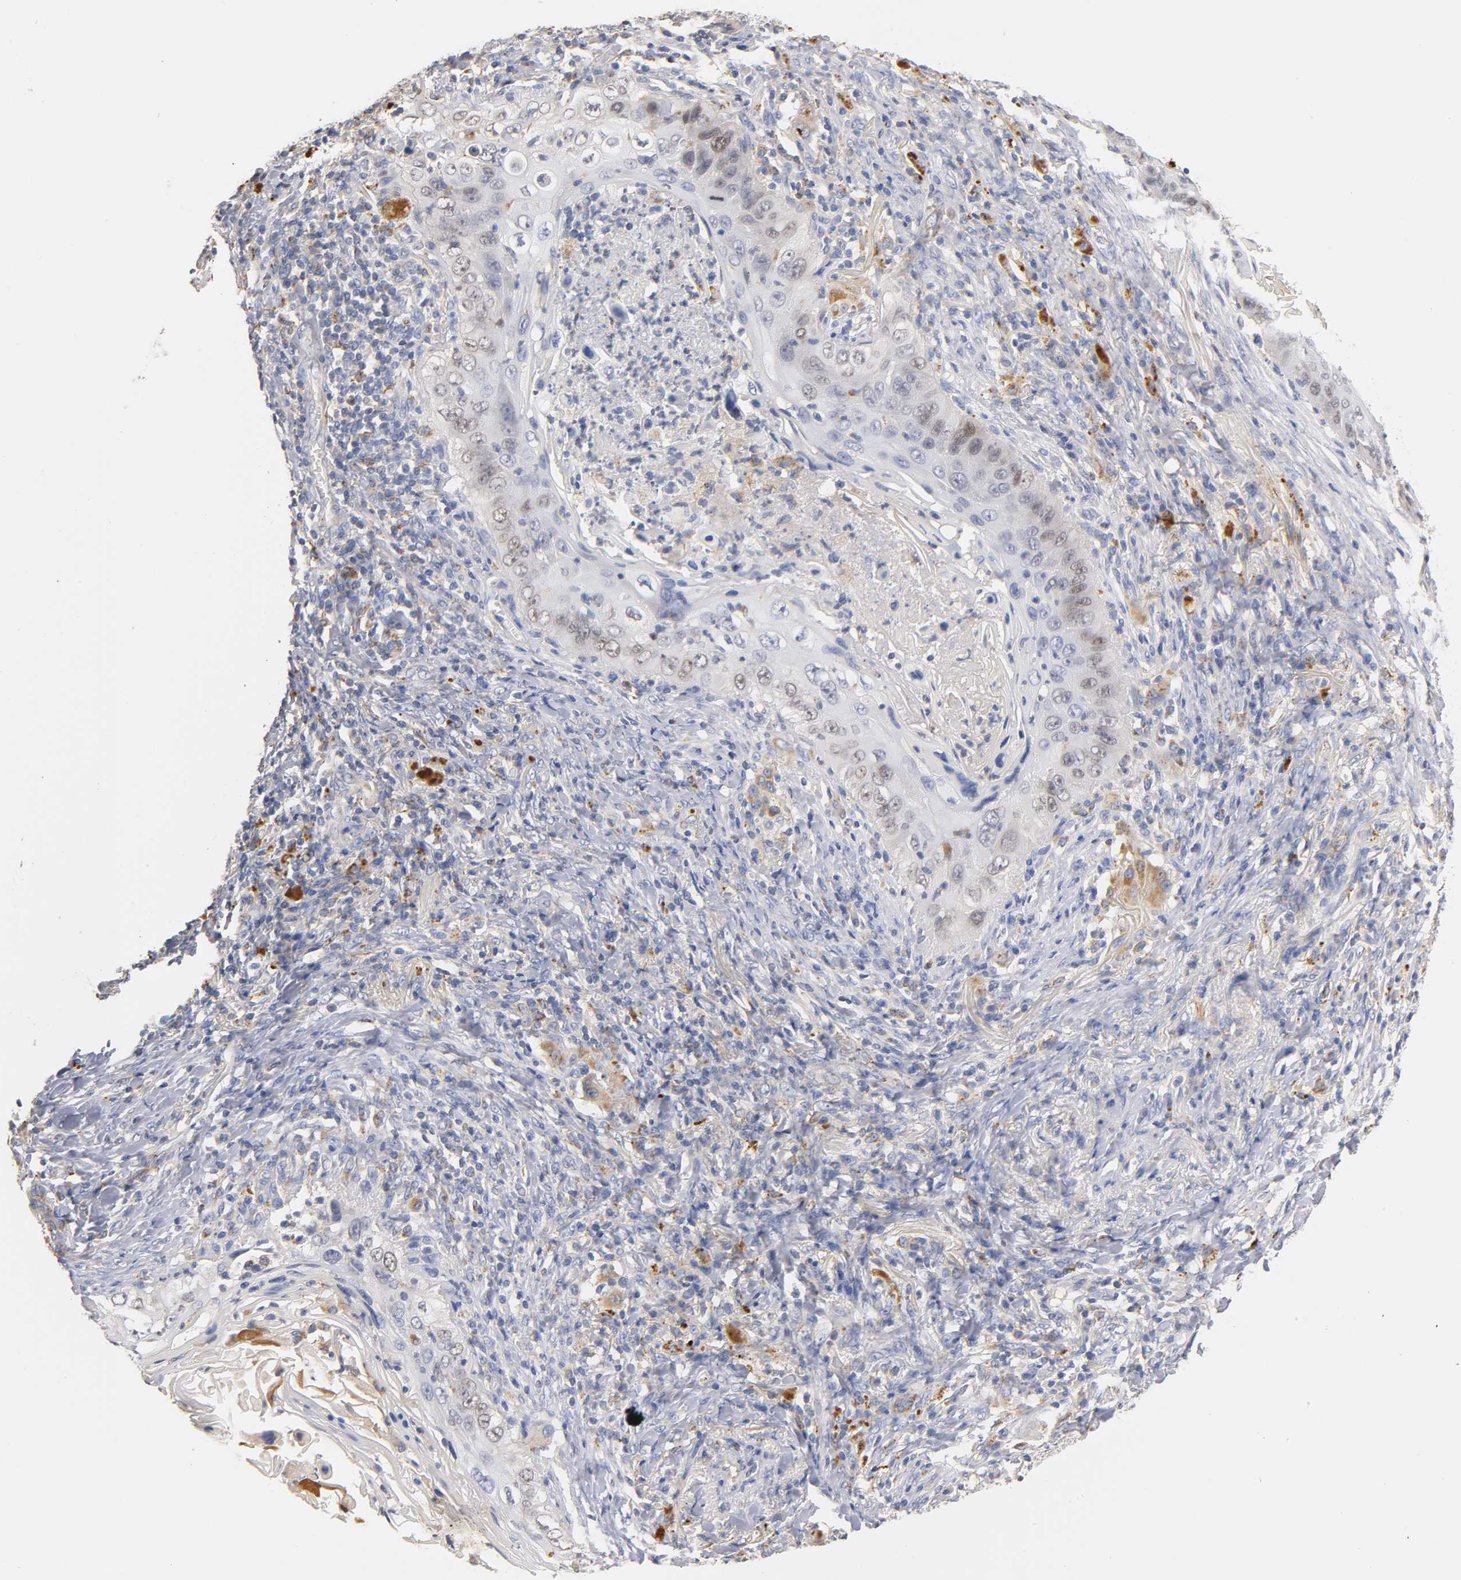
{"staining": {"intensity": "weak", "quantity": "<25%", "location": "nuclear"}, "tissue": "lung cancer", "cell_type": "Tumor cells", "image_type": "cancer", "snomed": [{"axis": "morphology", "description": "Squamous cell carcinoma, NOS"}, {"axis": "topography", "description": "Lung"}], "caption": "High magnification brightfield microscopy of lung cancer (squamous cell carcinoma) stained with DAB (brown) and counterstained with hematoxylin (blue): tumor cells show no significant expression.", "gene": "SEMA5A", "patient": {"sex": "female", "age": 67}}